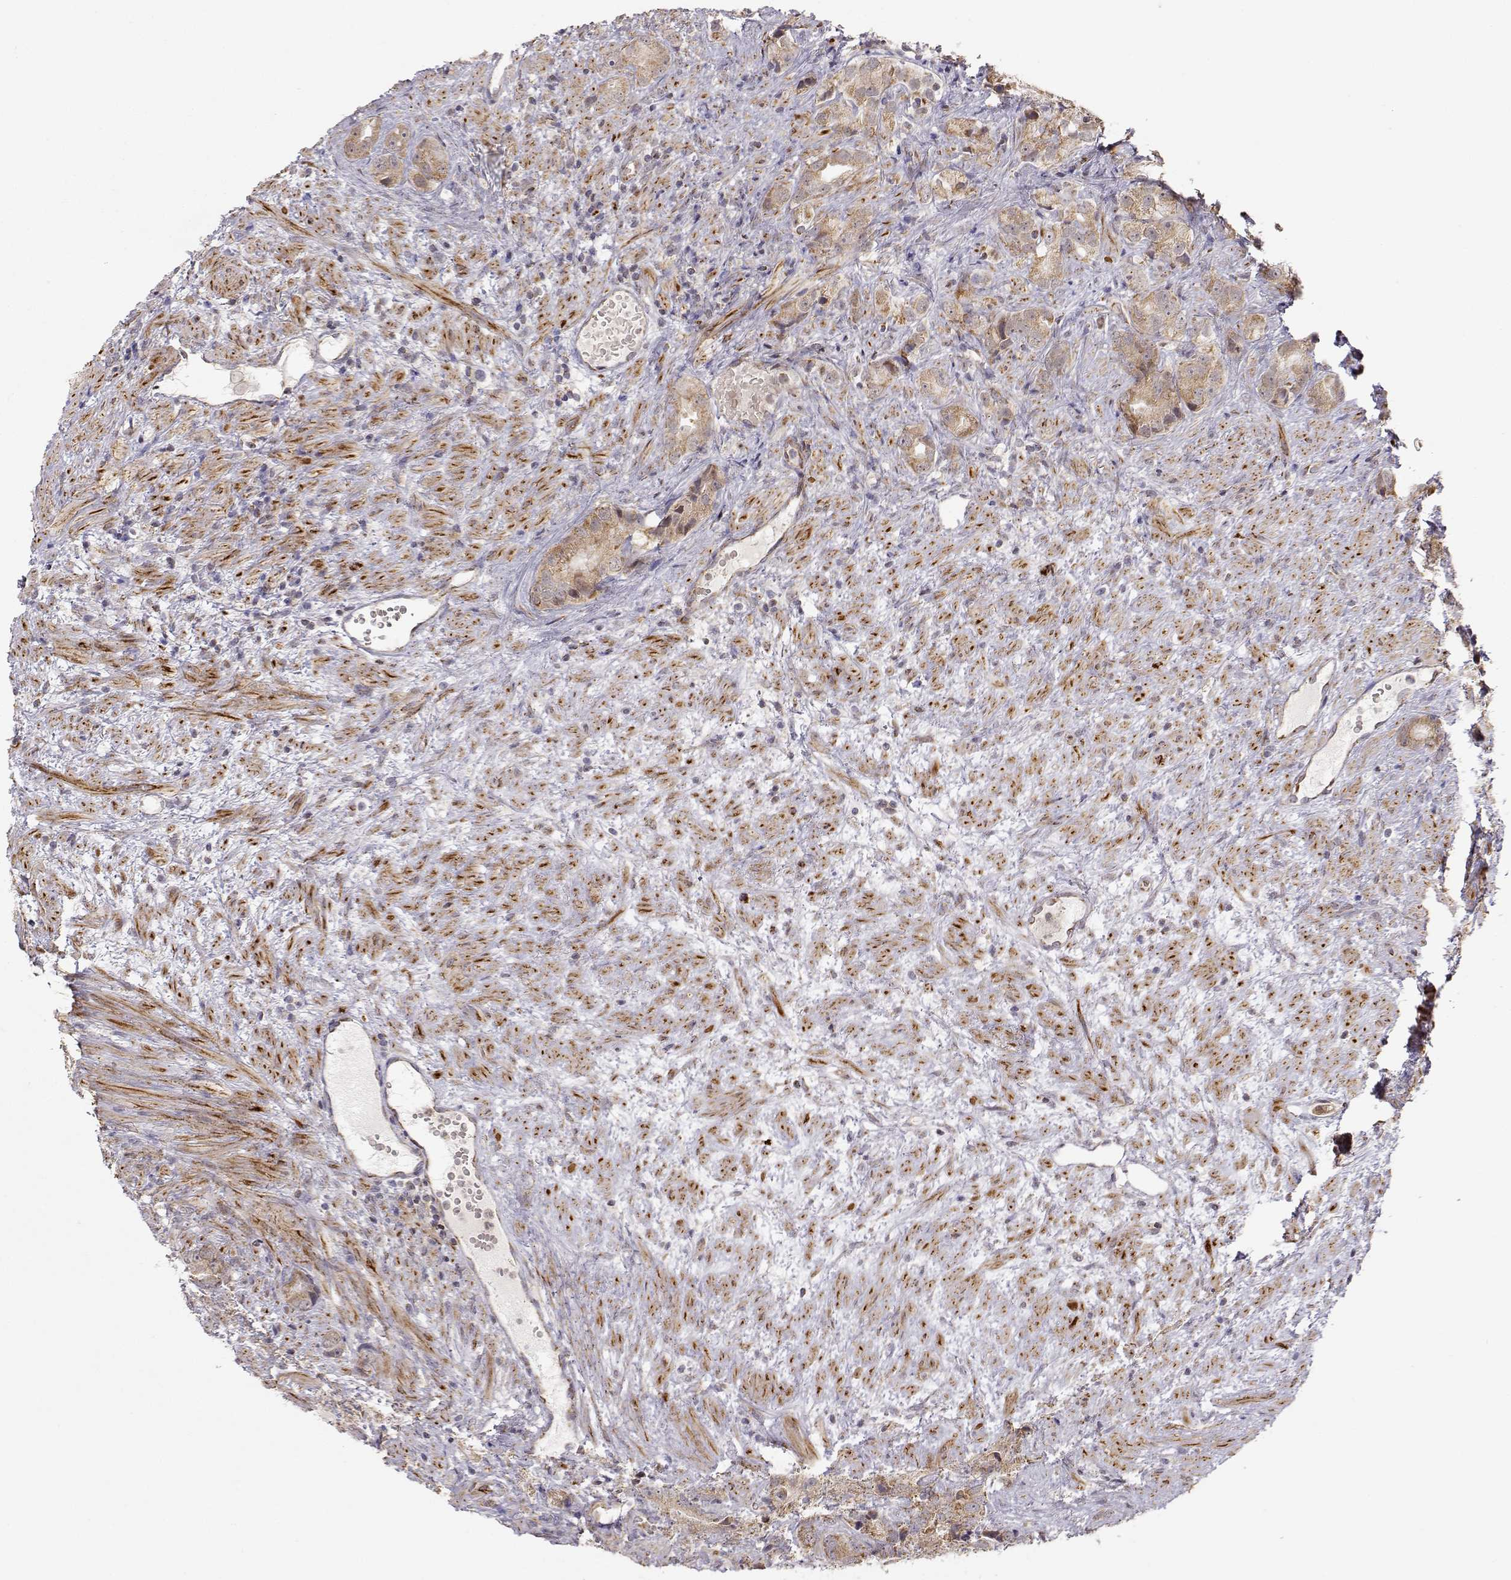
{"staining": {"intensity": "moderate", "quantity": ">75%", "location": "cytoplasmic/membranous"}, "tissue": "prostate cancer", "cell_type": "Tumor cells", "image_type": "cancer", "snomed": [{"axis": "morphology", "description": "Adenocarcinoma, High grade"}, {"axis": "topography", "description": "Prostate"}], "caption": "Protein staining demonstrates moderate cytoplasmic/membranous positivity in approximately >75% of tumor cells in high-grade adenocarcinoma (prostate).", "gene": "EXOG", "patient": {"sex": "male", "age": 90}}